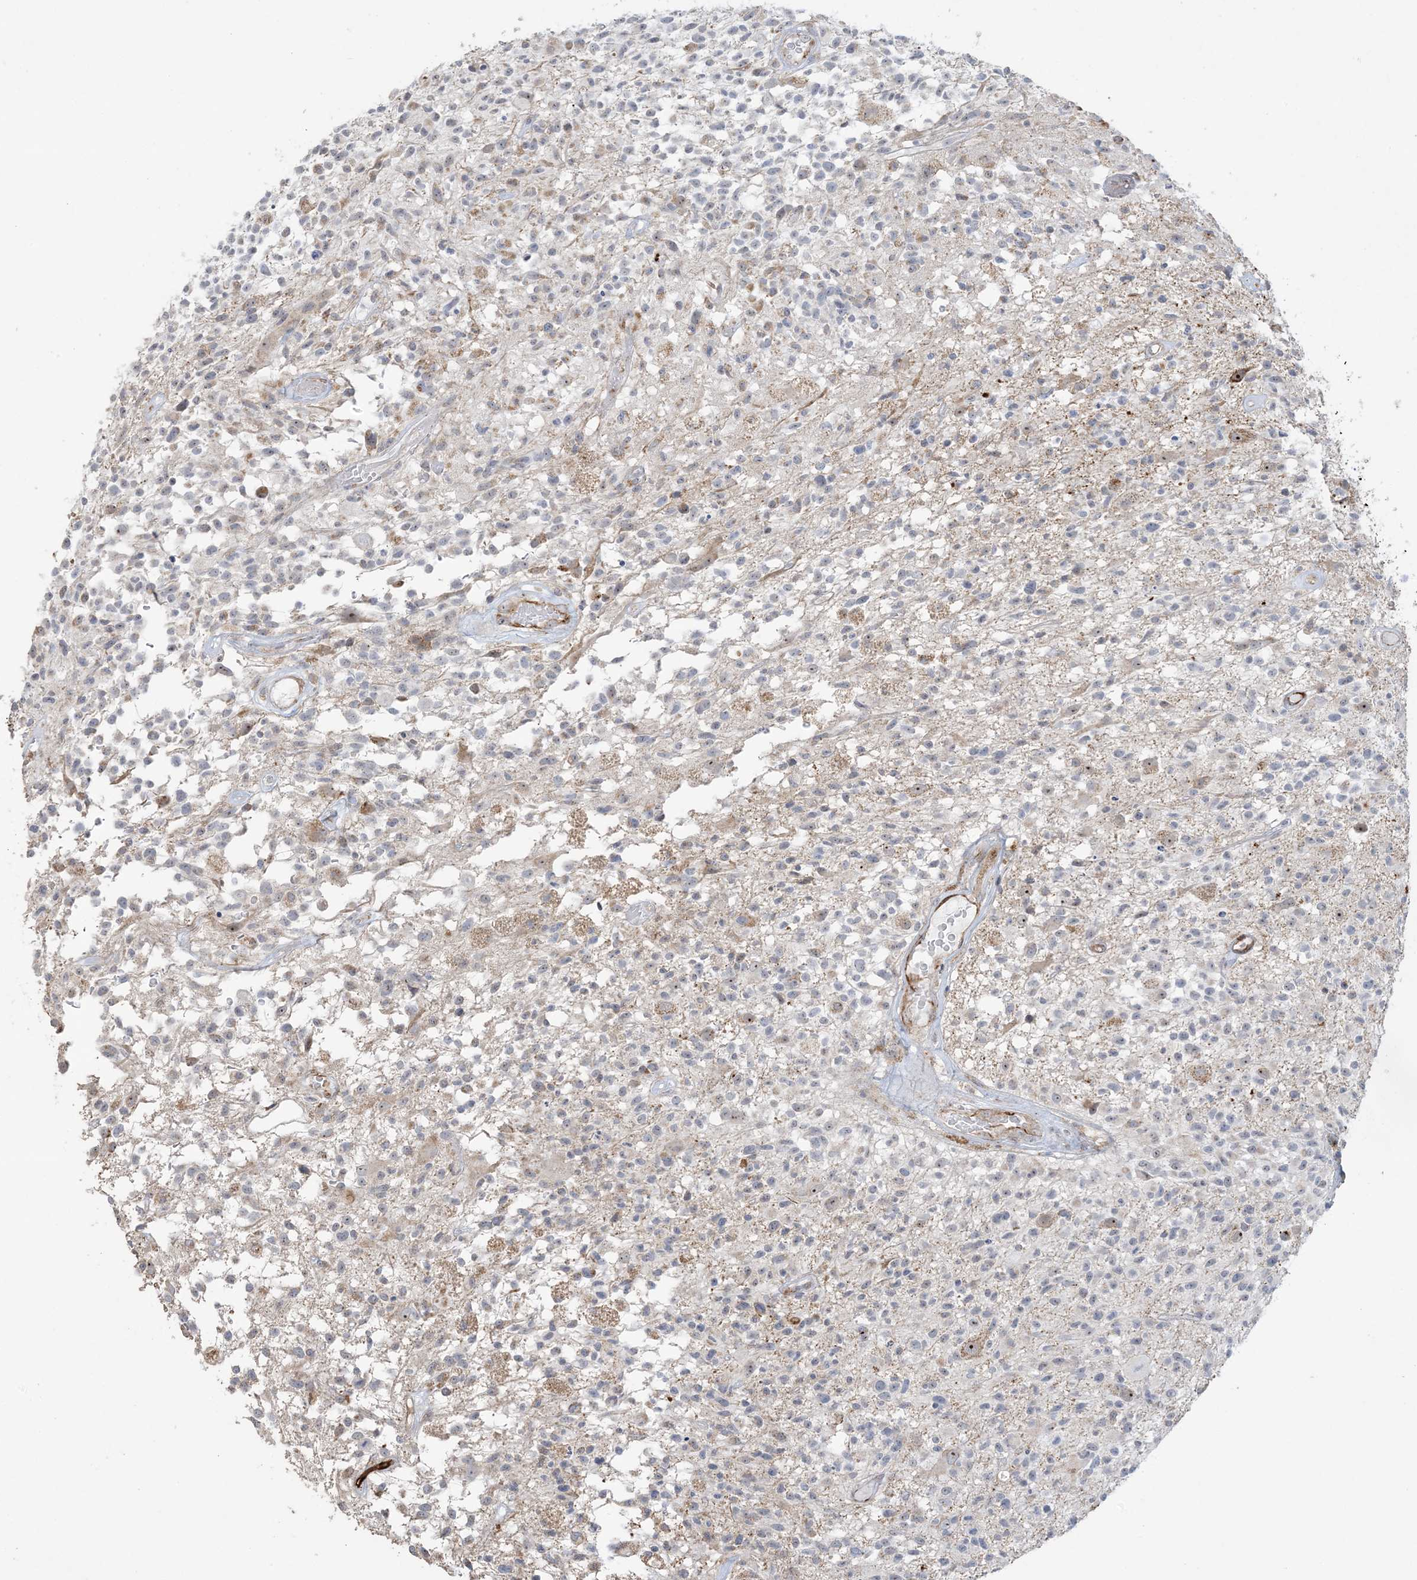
{"staining": {"intensity": "negative", "quantity": "none", "location": "none"}, "tissue": "glioma", "cell_type": "Tumor cells", "image_type": "cancer", "snomed": [{"axis": "morphology", "description": "Glioma, malignant, High grade"}, {"axis": "morphology", "description": "Glioblastoma, NOS"}, {"axis": "topography", "description": "Brain"}], "caption": "Immunohistochemical staining of glioma demonstrates no significant staining in tumor cells.", "gene": "AGA", "patient": {"sex": "male", "age": 60}}